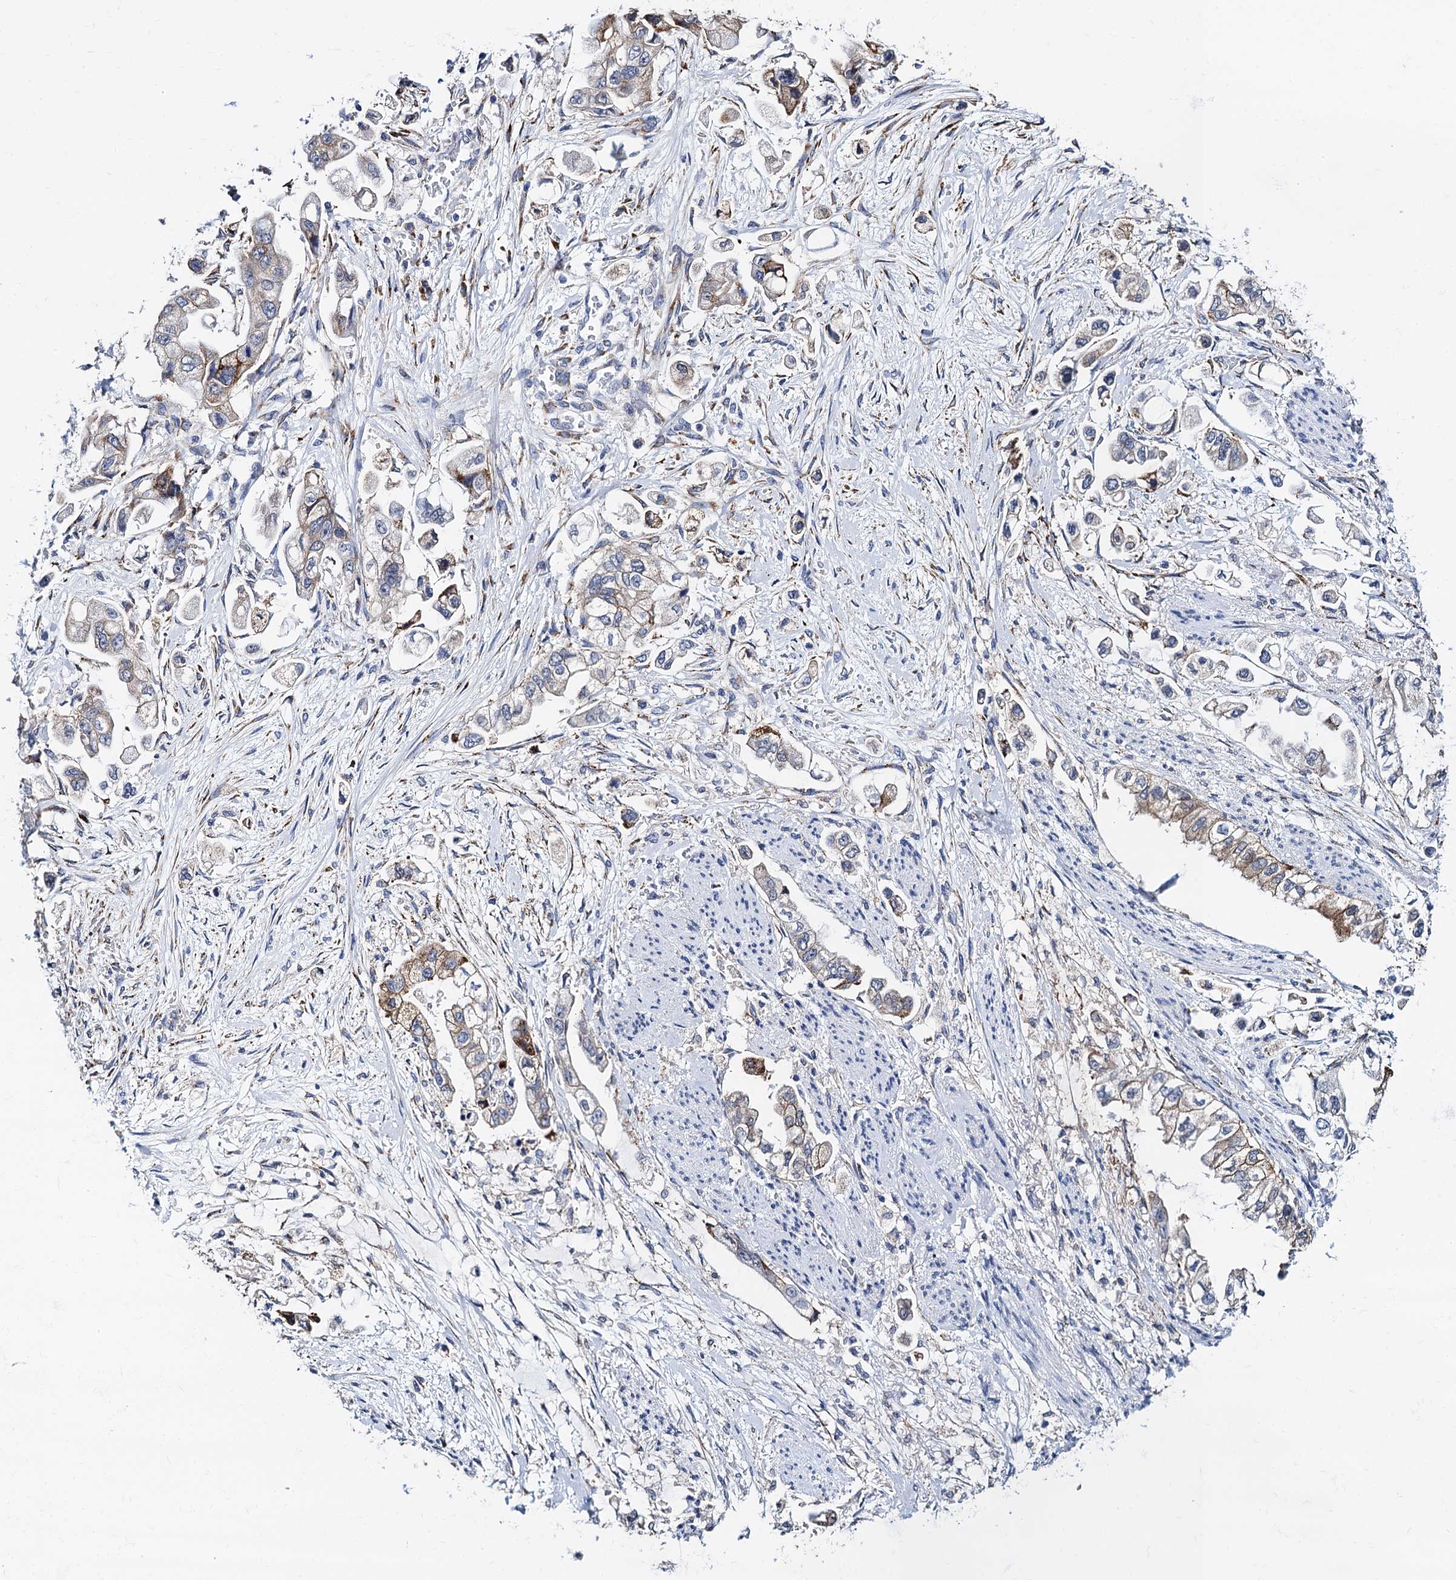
{"staining": {"intensity": "moderate", "quantity": "<25%", "location": "cytoplasmic/membranous"}, "tissue": "stomach cancer", "cell_type": "Tumor cells", "image_type": "cancer", "snomed": [{"axis": "morphology", "description": "Adenocarcinoma, NOS"}, {"axis": "topography", "description": "Stomach"}], "caption": "Immunohistochemistry (IHC) of stomach cancer (adenocarcinoma) exhibits low levels of moderate cytoplasmic/membranous positivity in about <25% of tumor cells. (DAB (3,3'-diaminobenzidine) IHC with brightfield microscopy, high magnification).", "gene": "SLC7A10", "patient": {"sex": "male", "age": 62}}